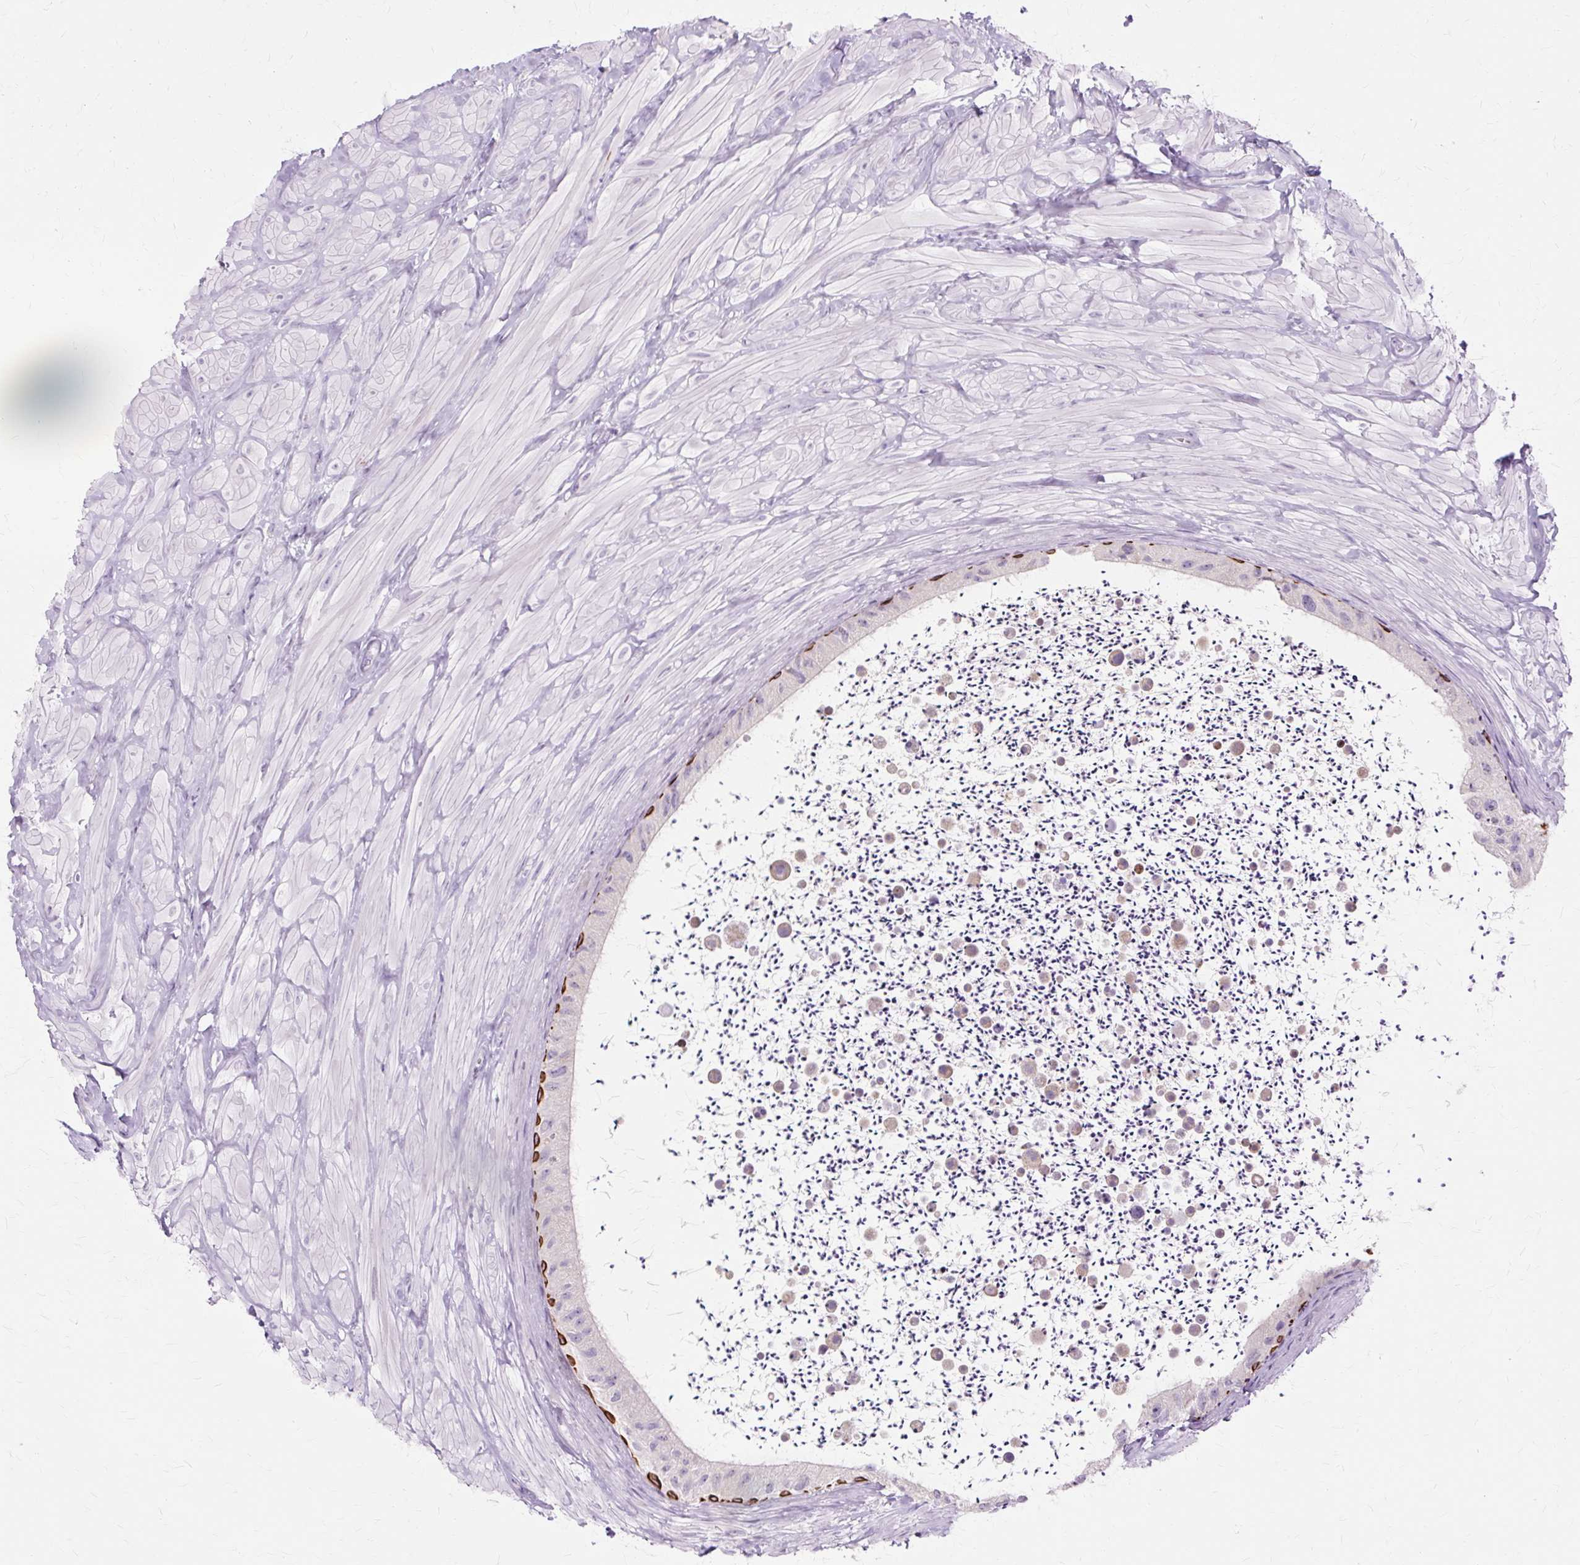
{"staining": {"intensity": "strong", "quantity": "<25%", "location": "cytoplasmic/membranous"}, "tissue": "epididymis", "cell_type": "Glandular cells", "image_type": "normal", "snomed": [{"axis": "morphology", "description": "Normal tissue, NOS"}, {"axis": "topography", "description": "Epididymis"}, {"axis": "topography", "description": "Peripheral nerve tissue"}], "caption": "There is medium levels of strong cytoplasmic/membranous expression in glandular cells of normal epididymis, as demonstrated by immunohistochemical staining (brown color).", "gene": "IRX2", "patient": {"sex": "male", "age": 32}}